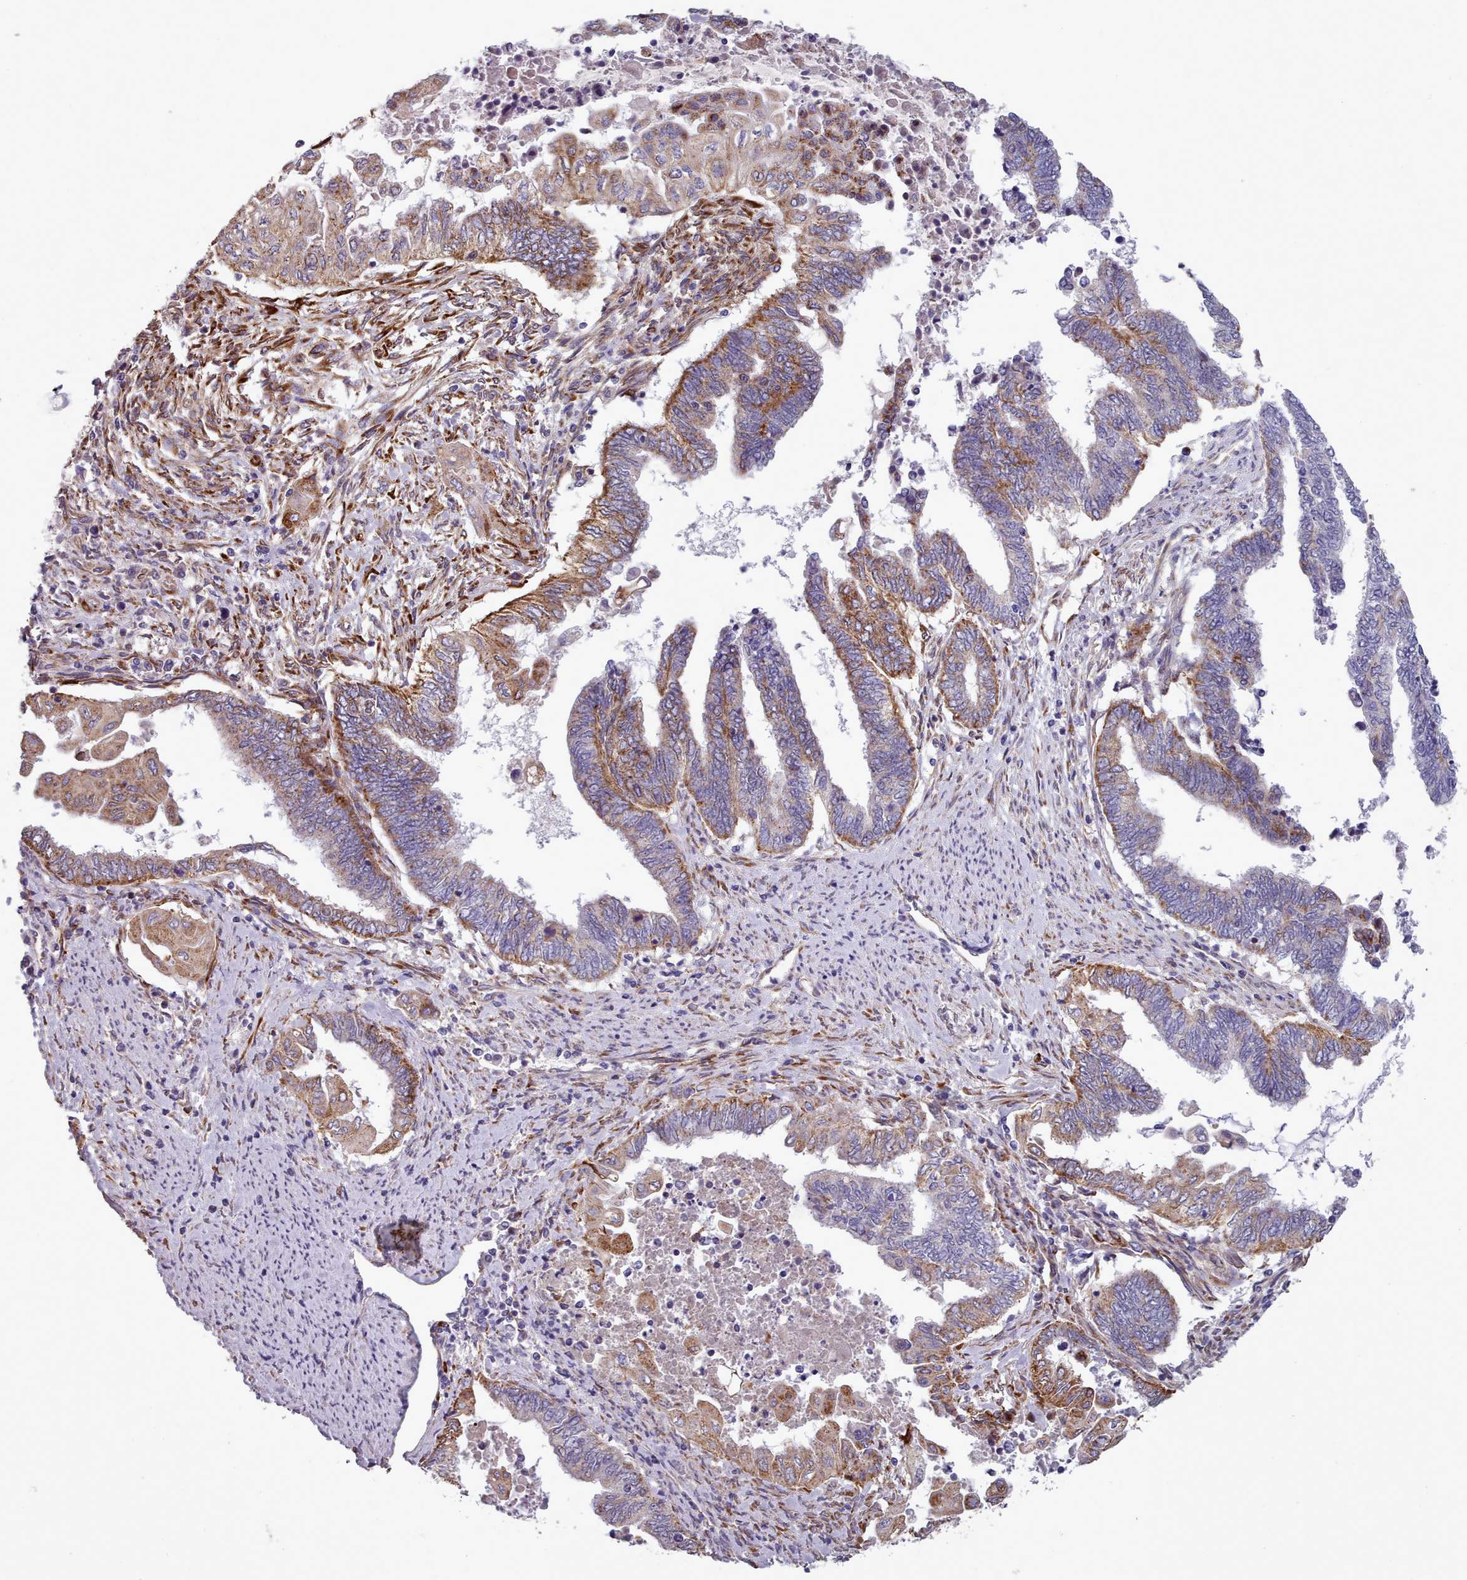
{"staining": {"intensity": "moderate", "quantity": "<25%", "location": "cytoplasmic/membranous"}, "tissue": "endometrial cancer", "cell_type": "Tumor cells", "image_type": "cancer", "snomed": [{"axis": "morphology", "description": "Adenocarcinoma, NOS"}, {"axis": "topography", "description": "Uterus"}, {"axis": "topography", "description": "Endometrium"}], "caption": "DAB immunohistochemical staining of human endometrial cancer (adenocarcinoma) exhibits moderate cytoplasmic/membranous protein positivity in approximately <25% of tumor cells.", "gene": "FKBP10", "patient": {"sex": "female", "age": 70}}